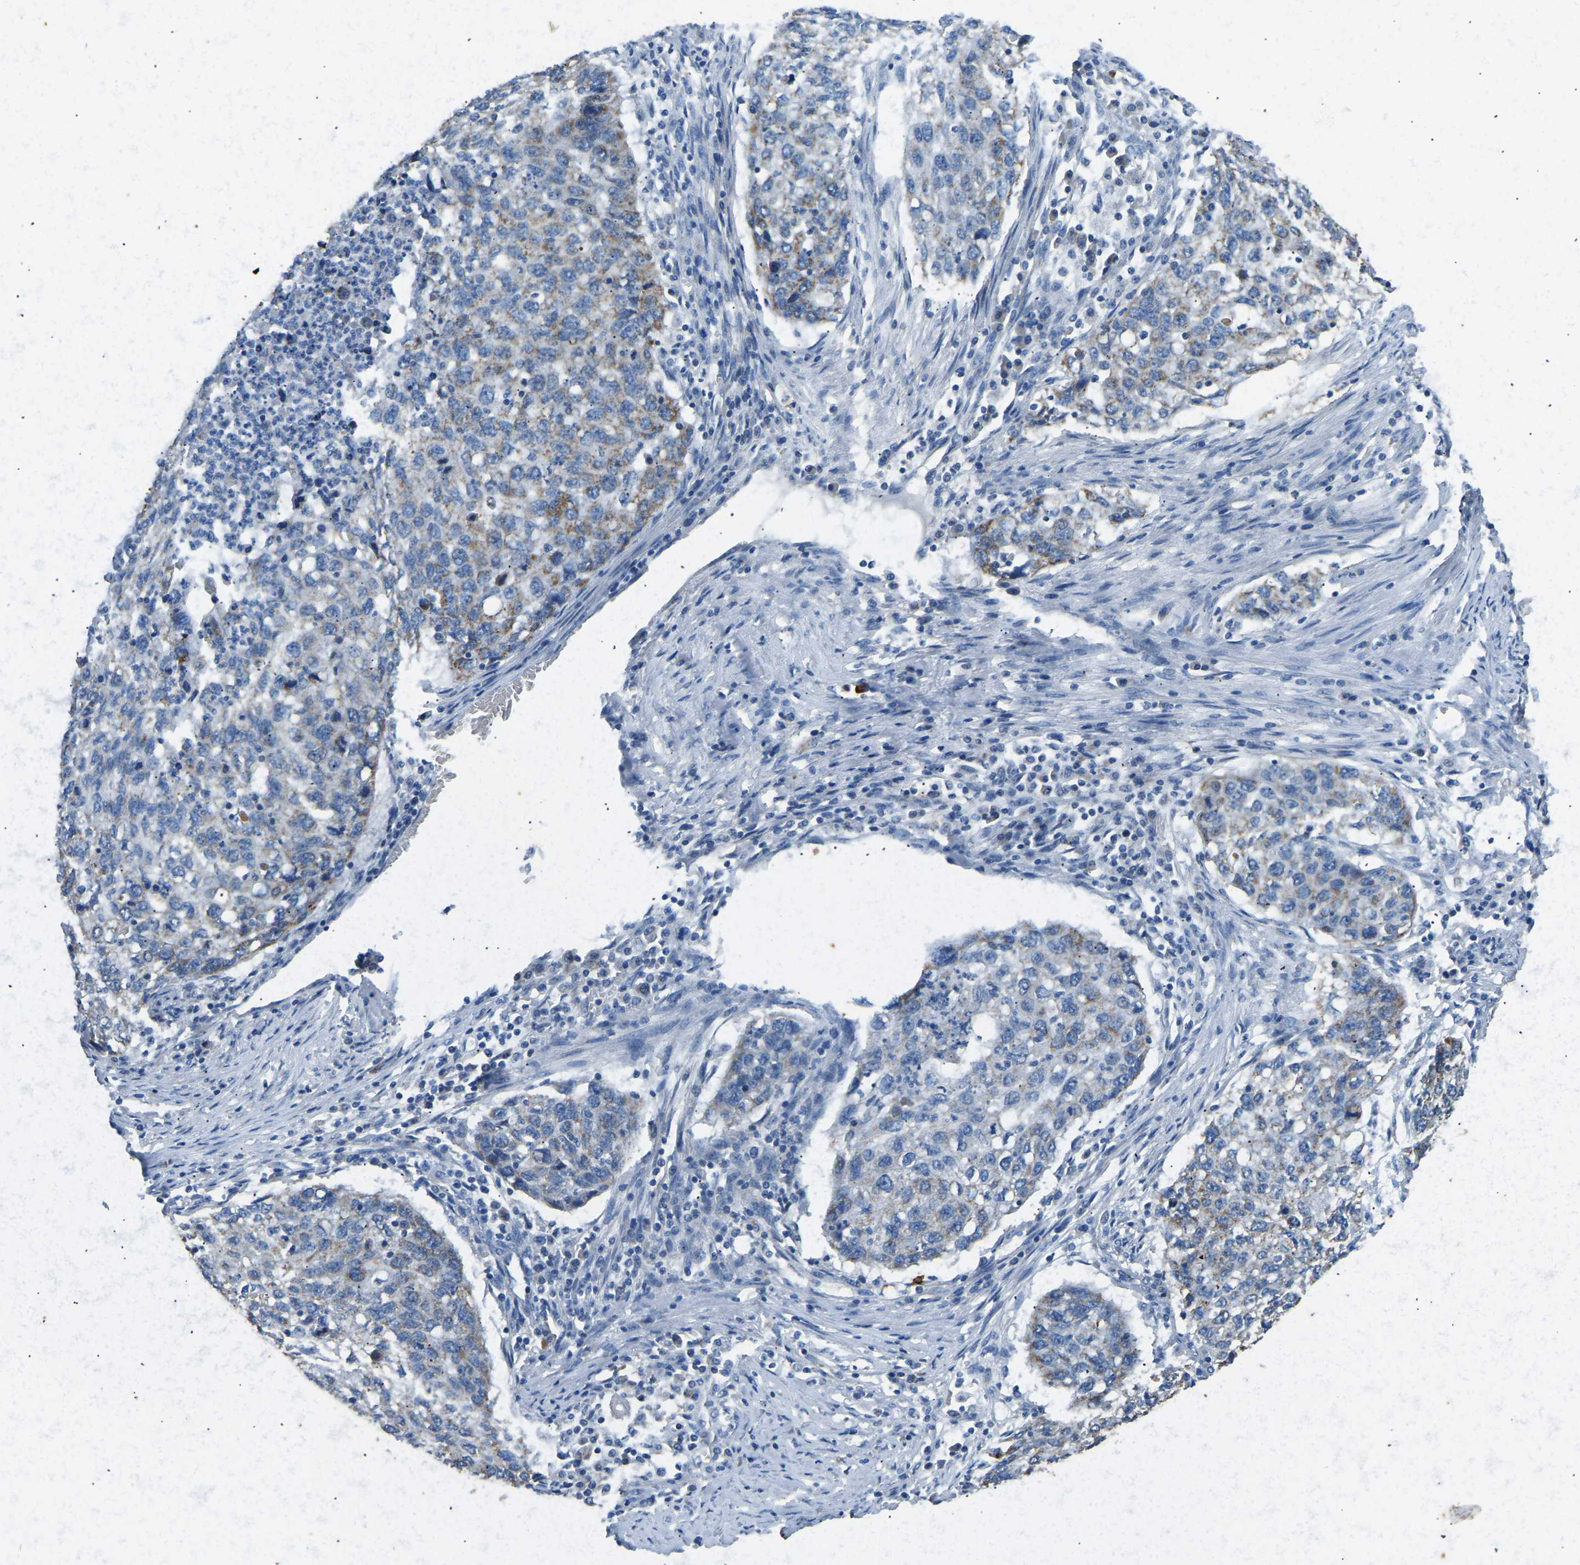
{"staining": {"intensity": "moderate", "quantity": "25%-75%", "location": "cytoplasmic/membranous"}, "tissue": "lung cancer", "cell_type": "Tumor cells", "image_type": "cancer", "snomed": [{"axis": "morphology", "description": "Squamous cell carcinoma, NOS"}, {"axis": "topography", "description": "Lung"}], "caption": "Brown immunohistochemical staining in human lung cancer (squamous cell carcinoma) displays moderate cytoplasmic/membranous staining in approximately 25%-75% of tumor cells.", "gene": "ZNF200", "patient": {"sex": "female", "age": 63}}